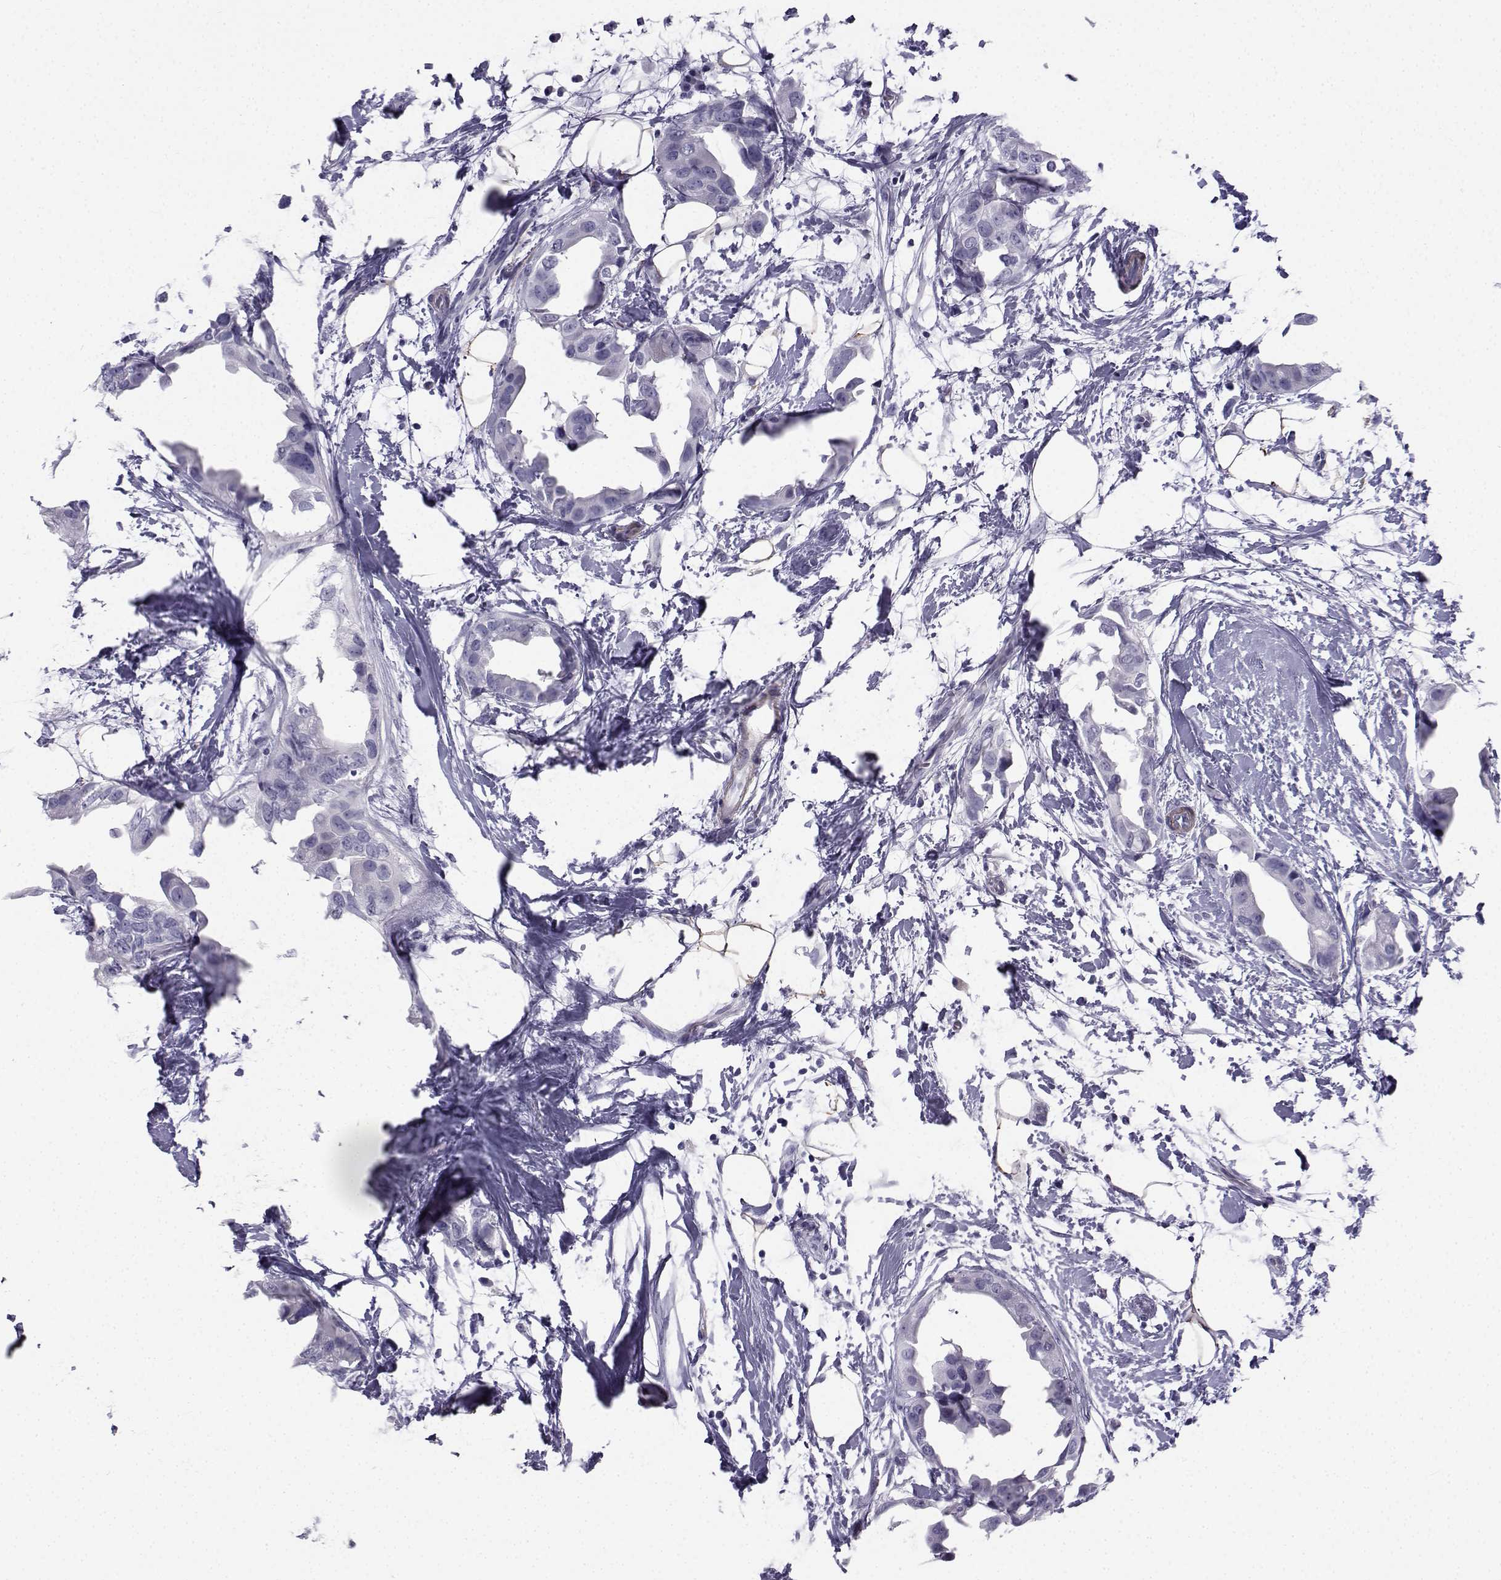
{"staining": {"intensity": "negative", "quantity": "none", "location": "none"}, "tissue": "breast cancer", "cell_type": "Tumor cells", "image_type": "cancer", "snomed": [{"axis": "morphology", "description": "Normal tissue, NOS"}, {"axis": "morphology", "description": "Duct carcinoma"}, {"axis": "topography", "description": "Breast"}], "caption": "A histopathology image of human breast cancer is negative for staining in tumor cells.", "gene": "SPANXD", "patient": {"sex": "female", "age": 40}}